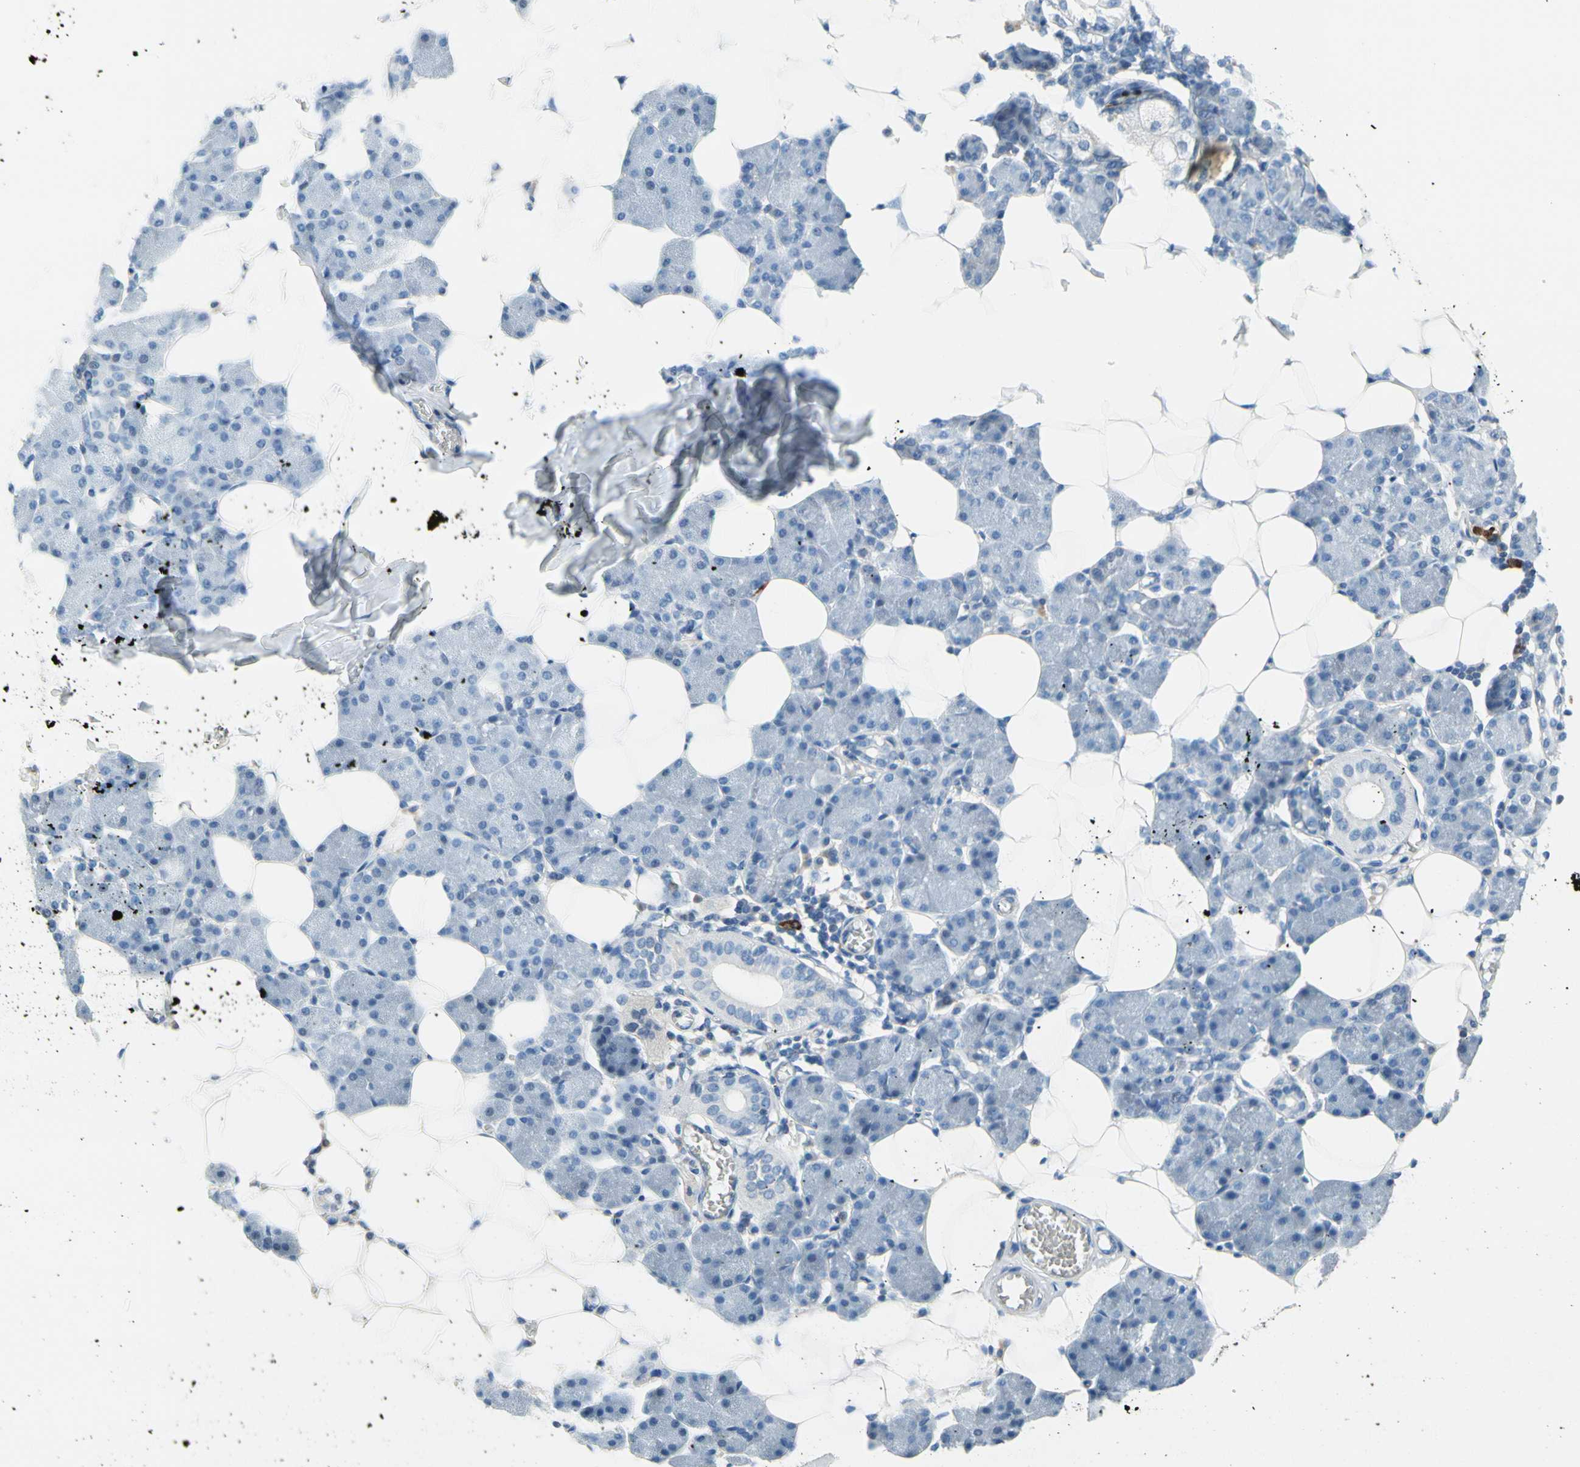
{"staining": {"intensity": "negative", "quantity": "none", "location": "none"}, "tissue": "salivary gland", "cell_type": "Glandular cells", "image_type": "normal", "snomed": [{"axis": "morphology", "description": "Normal tissue, NOS"}, {"axis": "morphology", "description": "Adenoma, NOS"}, {"axis": "topography", "description": "Salivary gland"}], "caption": "Salivary gland stained for a protein using immunohistochemistry shows no staining glandular cells.", "gene": "TACC3", "patient": {"sex": "female", "age": 32}}